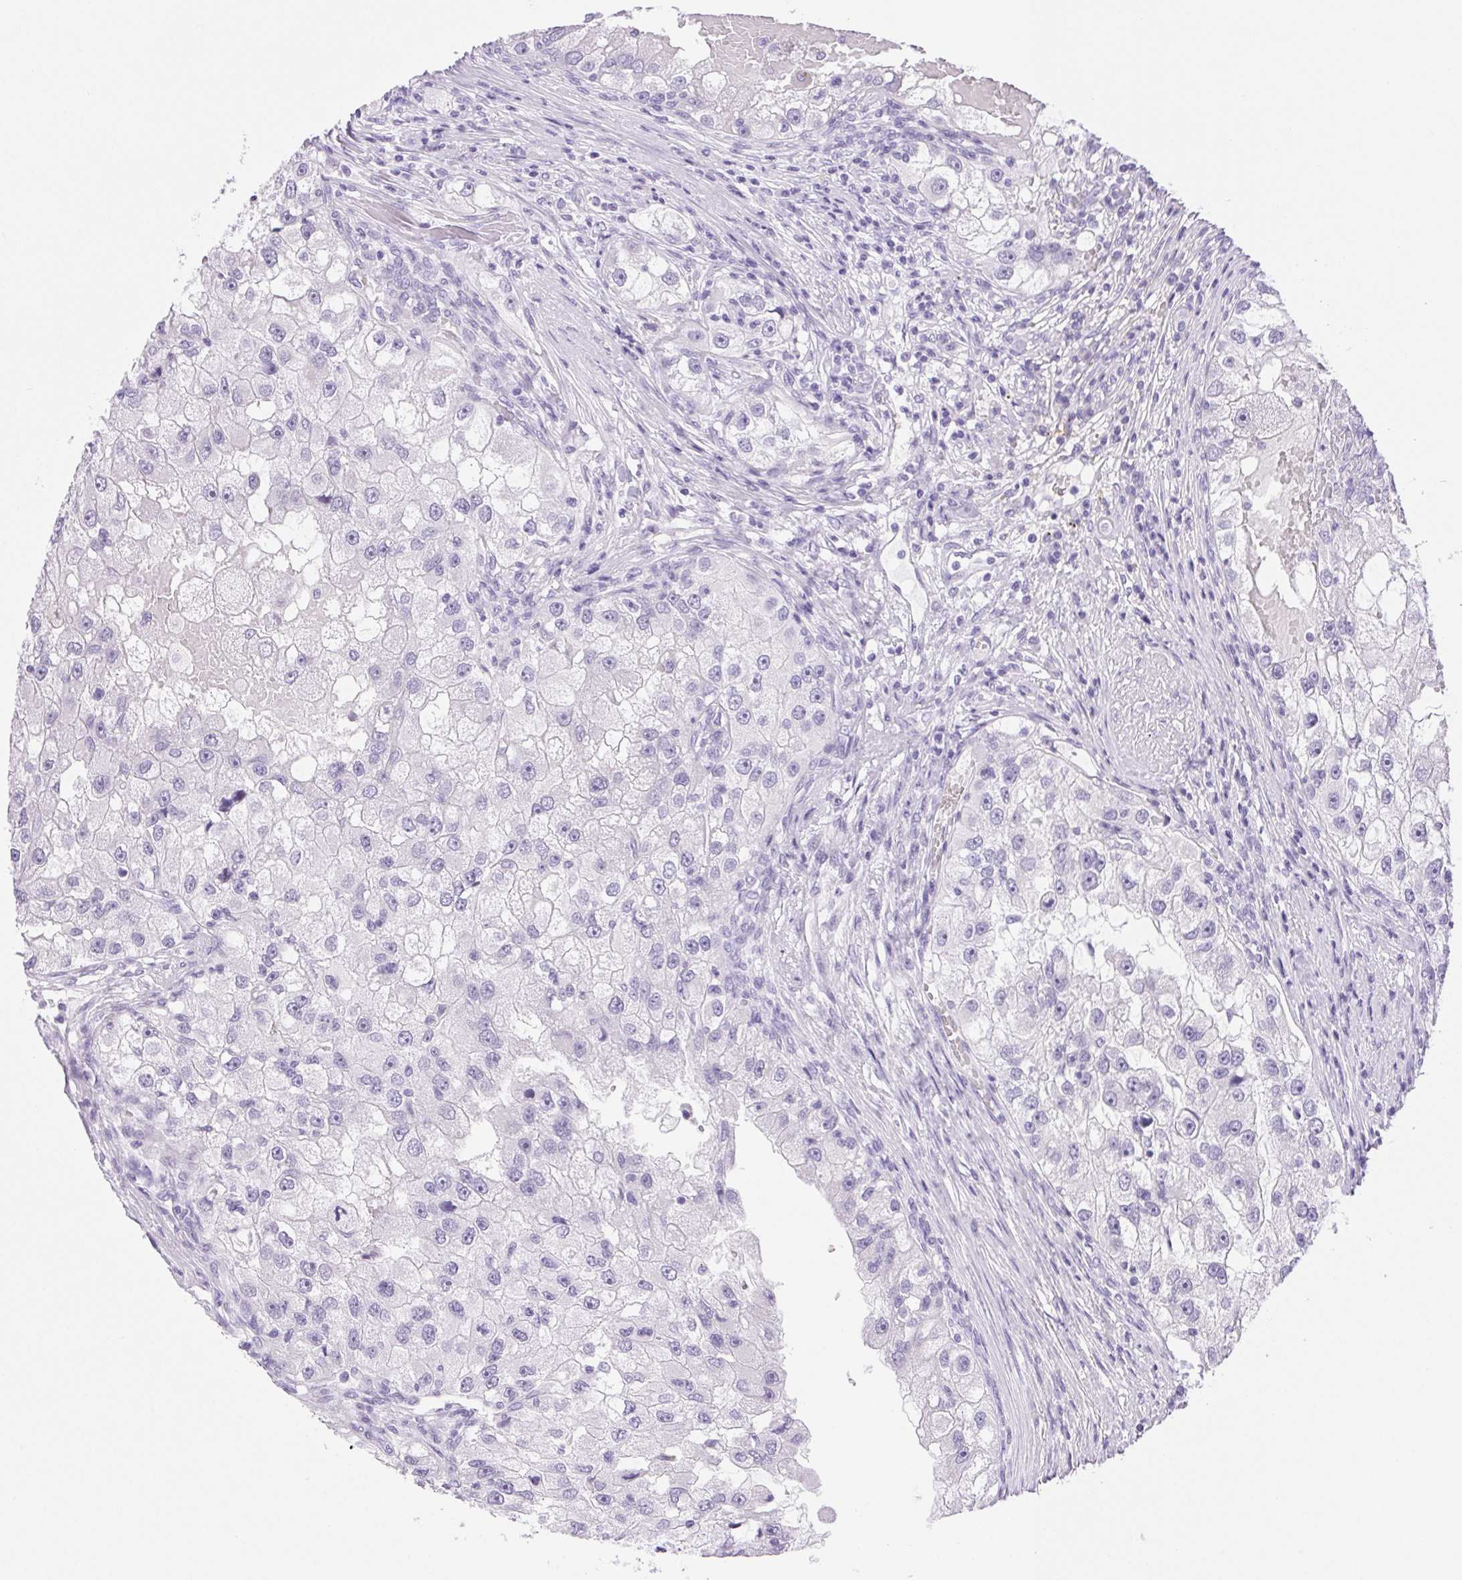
{"staining": {"intensity": "negative", "quantity": "none", "location": "none"}, "tissue": "renal cancer", "cell_type": "Tumor cells", "image_type": "cancer", "snomed": [{"axis": "morphology", "description": "Adenocarcinoma, NOS"}, {"axis": "topography", "description": "Kidney"}], "caption": "This is an immunohistochemistry image of renal adenocarcinoma. There is no positivity in tumor cells.", "gene": "SERPINB3", "patient": {"sex": "male", "age": 63}}